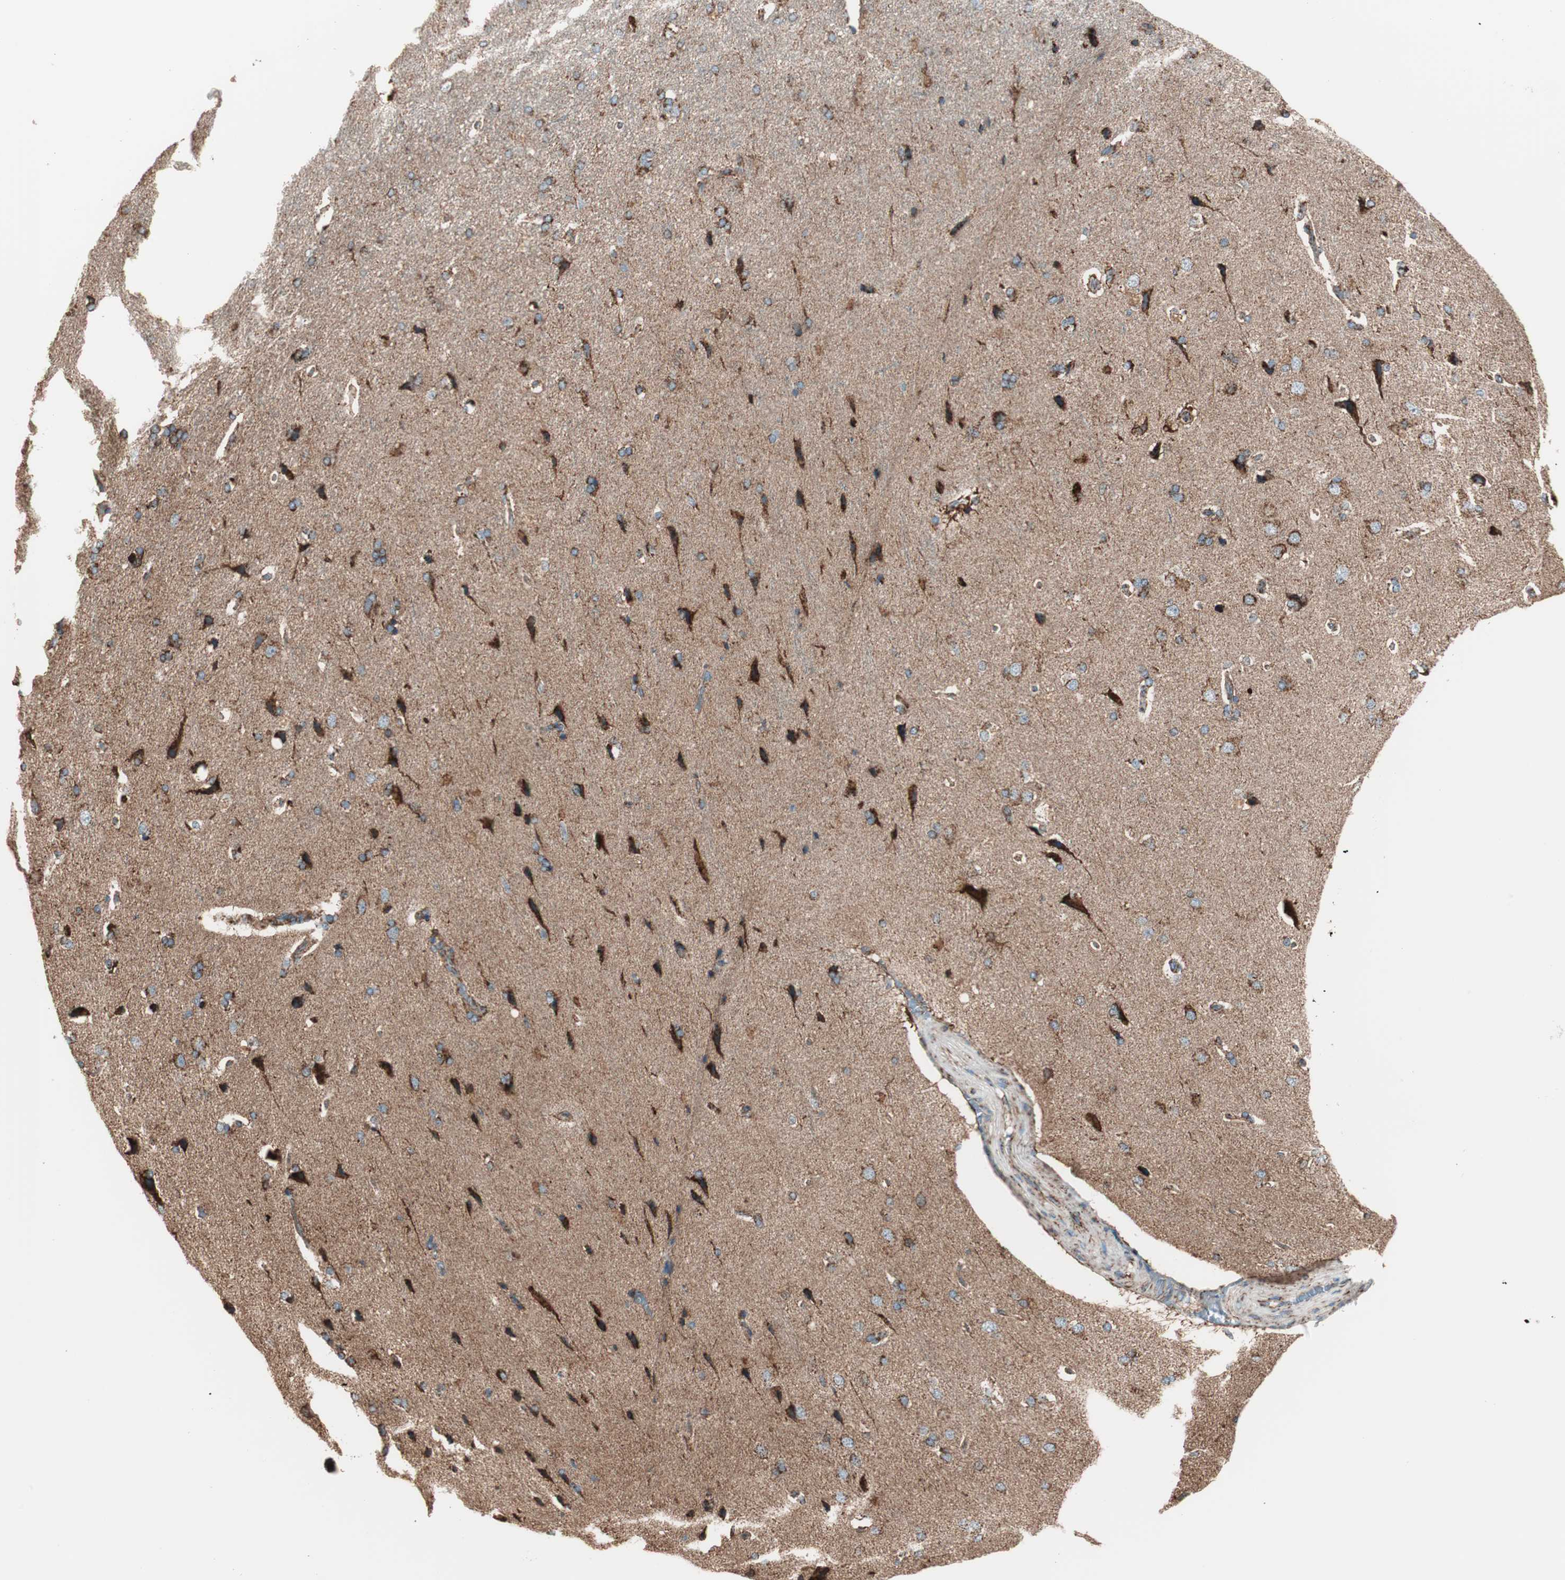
{"staining": {"intensity": "weak", "quantity": "<25%", "location": "cytoplasmic/membranous"}, "tissue": "cerebral cortex", "cell_type": "Endothelial cells", "image_type": "normal", "snomed": [{"axis": "morphology", "description": "Normal tissue, NOS"}, {"axis": "topography", "description": "Cerebral cortex"}], "caption": "An IHC micrograph of unremarkable cerebral cortex is shown. There is no staining in endothelial cells of cerebral cortex.", "gene": "TOMM22", "patient": {"sex": "male", "age": 62}}